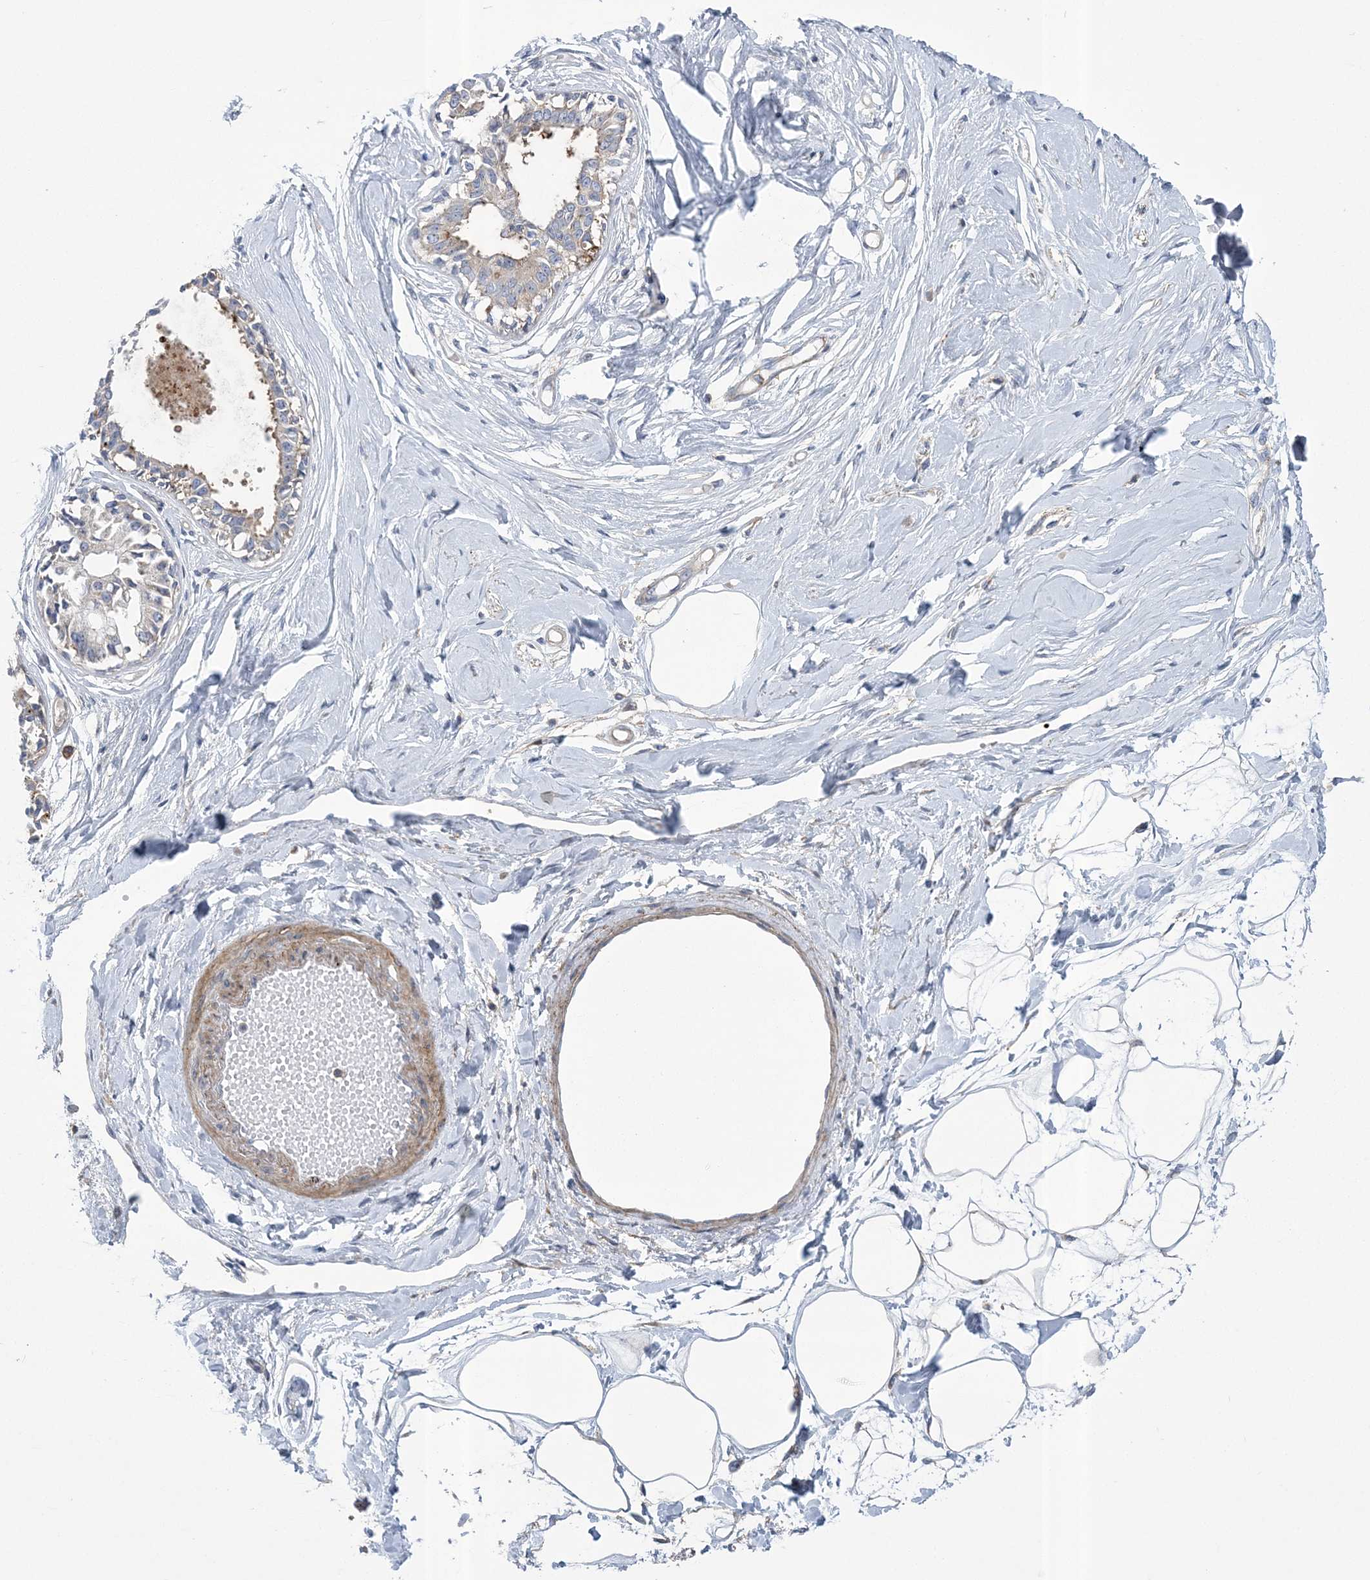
{"staining": {"intensity": "weak", "quantity": "<25%", "location": "cytoplasmic/membranous"}, "tissue": "breast", "cell_type": "Adipocytes", "image_type": "normal", "snomed": [{"axis": "morphology", "description": "Normal tissue, NOS"}, {"axis": "topography", "description": "Breast"}], "caption": "IHC histopathology image of normal human breast stained for a protein (brown), which exhibits no positivity in adipocytes.", "gene": "ARSJ", "patient": {"sex": "female", "age": 45}}